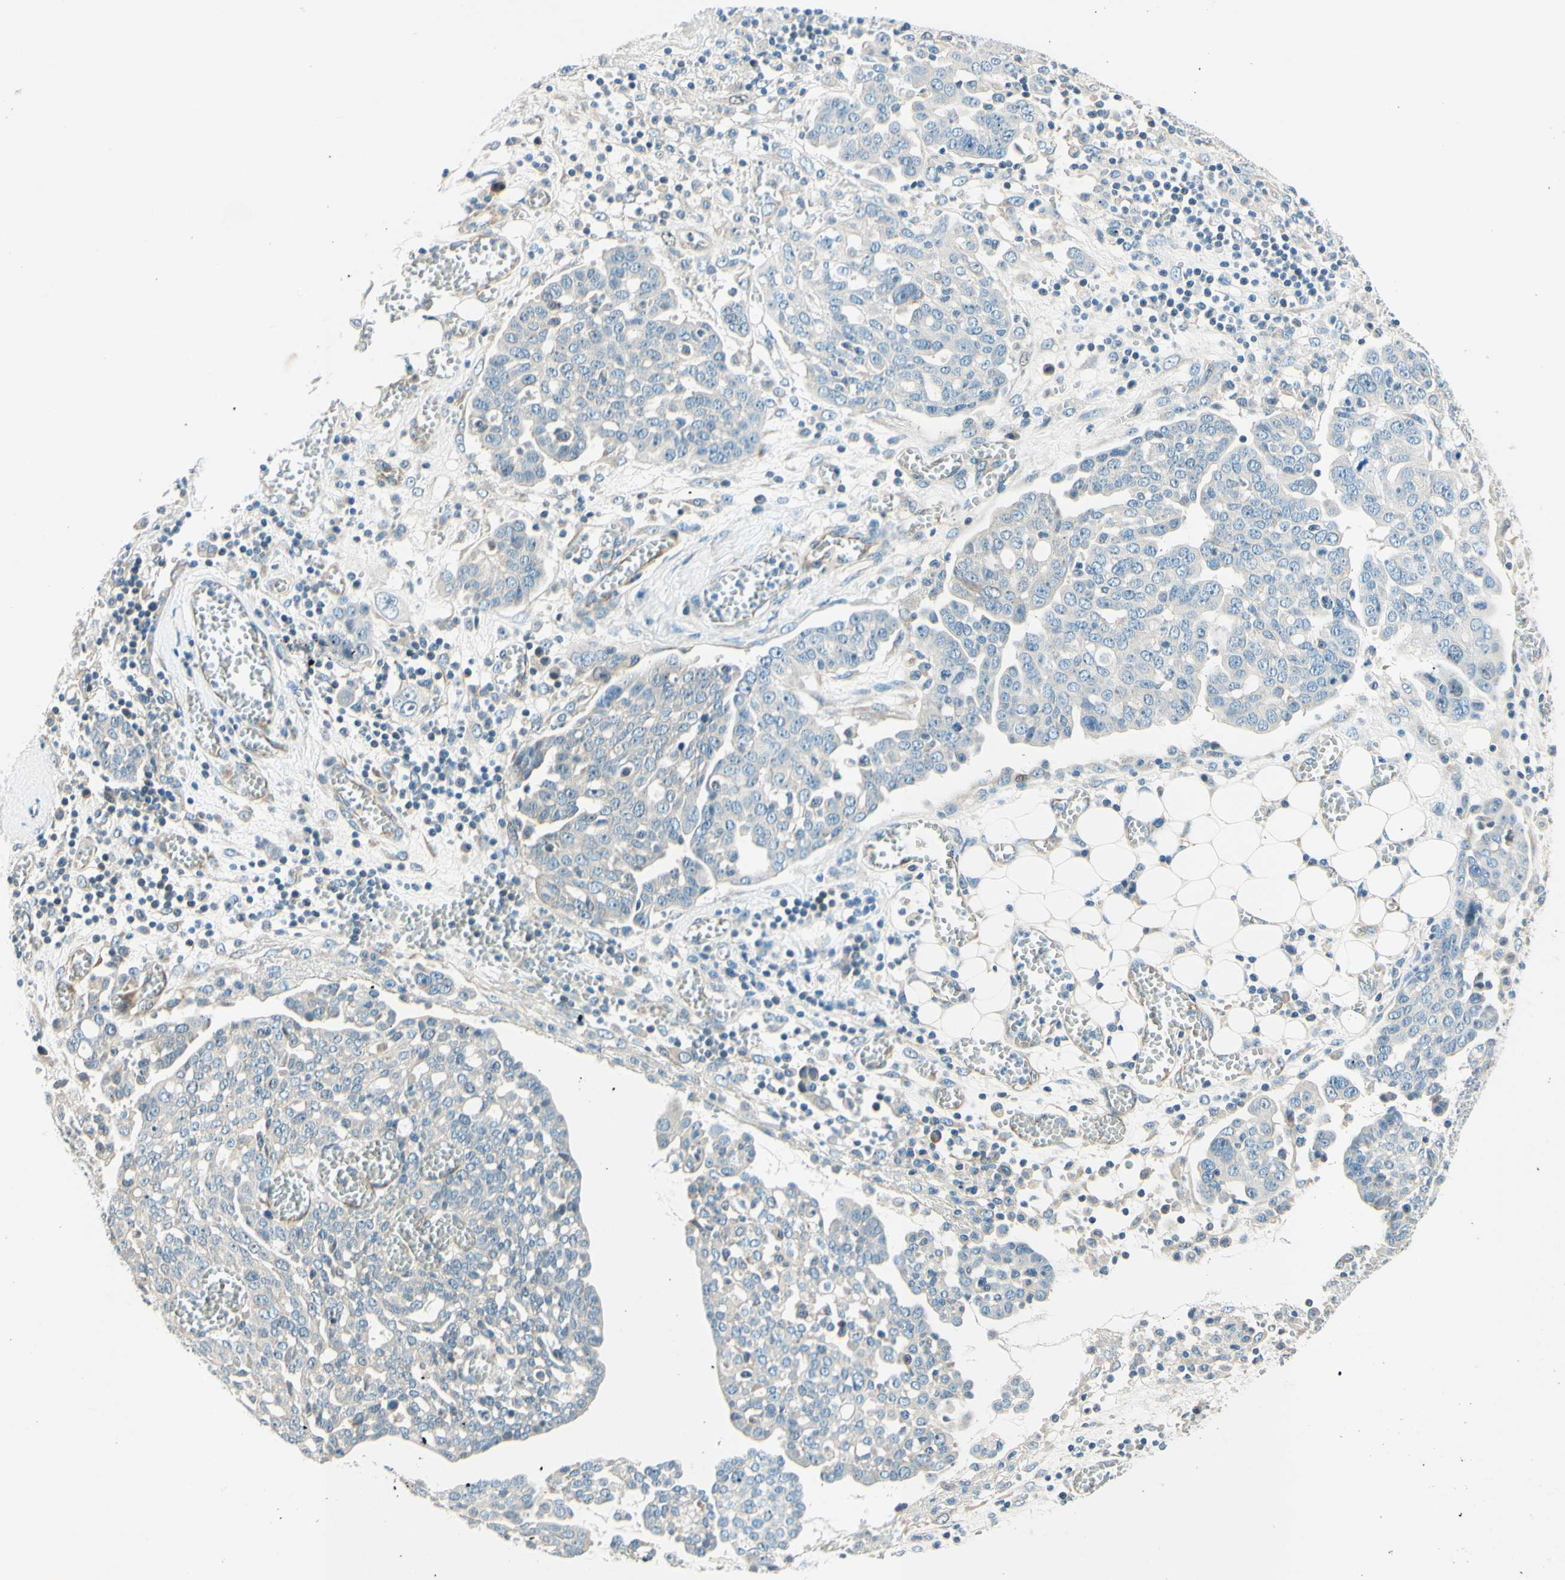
{"staining": {"intensity": "negative", "quantity": "none", "location": "none"}, "tissue": "ovarian cancer", "cell_type": "Tumor cells", "image_type": "cancer", "snomed": [{"axis": "morphology", "description": "Cystadenocarcinoma, serous, NOS"}, {"axis": "topography", "description": "Soft tissue"}, {"axis": "topography", "description": "Ovary"}], "caption": "The immunohistochemistry micrograph has no significant staining in tumor cells of serous cystadenocarcinoma (ovarian) tissue. (Brightfield microscopy of DAB (3,3'-diaminobenzidine) IHC at high magnification).", "gene": "TAOK2", "patient": {"sex": "female", "age": 57}}